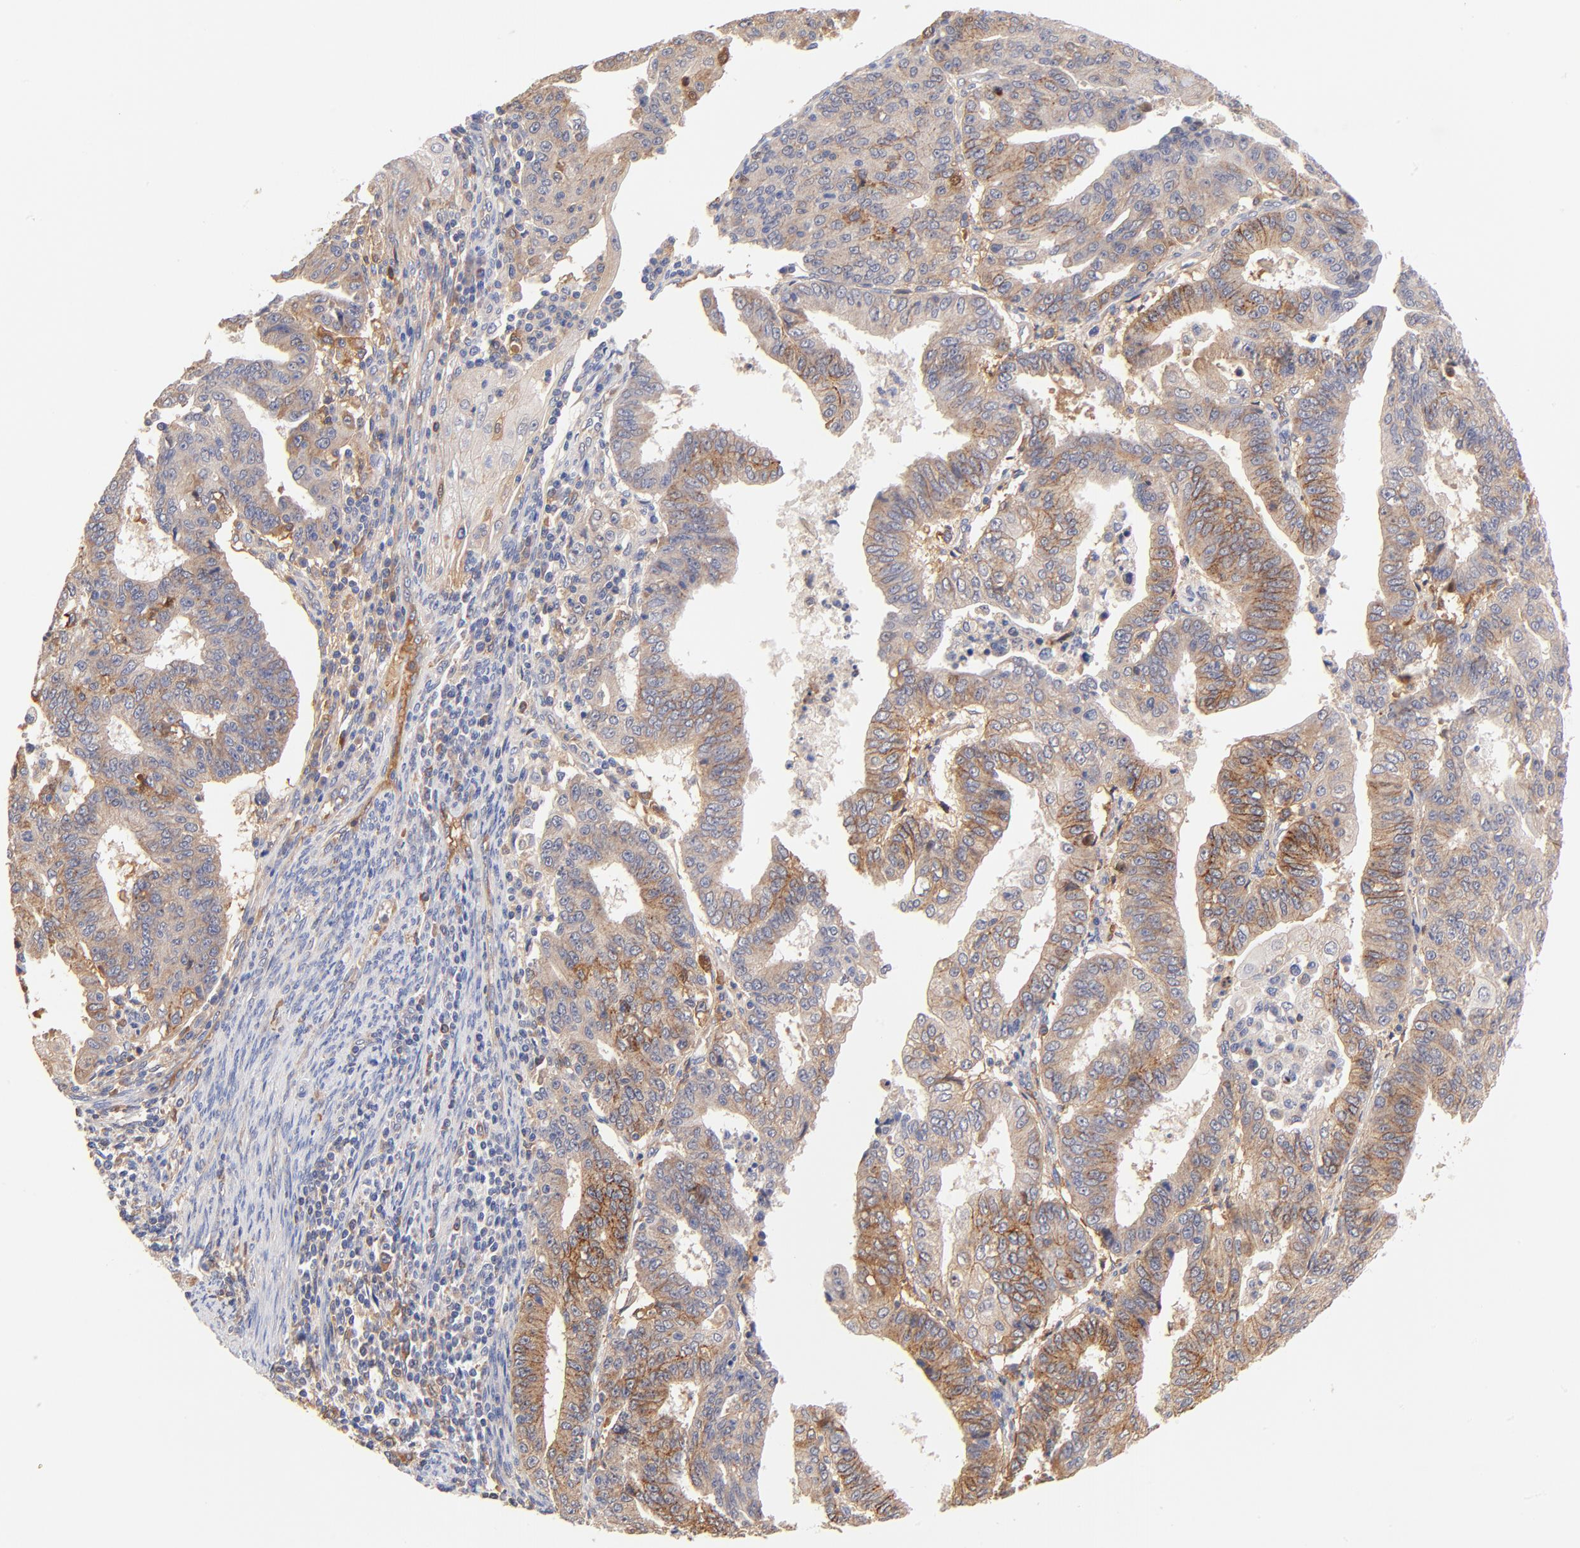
{"staining": {"intensity": "moderate", "quantity": ">75%", "location": "cytoplasmic/membranous"}, "tissue": "endometrial cancer", "cell_type": "Tumor cells", "image_type": "cancer", "snomed": [{"axis": "morphology", "description": "Adenocarcinoma, NOS"}, {"axis": "topography", "description": "Endometrium"}], "caption": "This is a photomicrograph of IHC staining of endometrial cancer (adenocarcinoma), which shows moderate staining in the cytoplasmic/membranous of tumor cells.", "gene": "PTK7", "patient": {"sex": "female", "age": 56}}